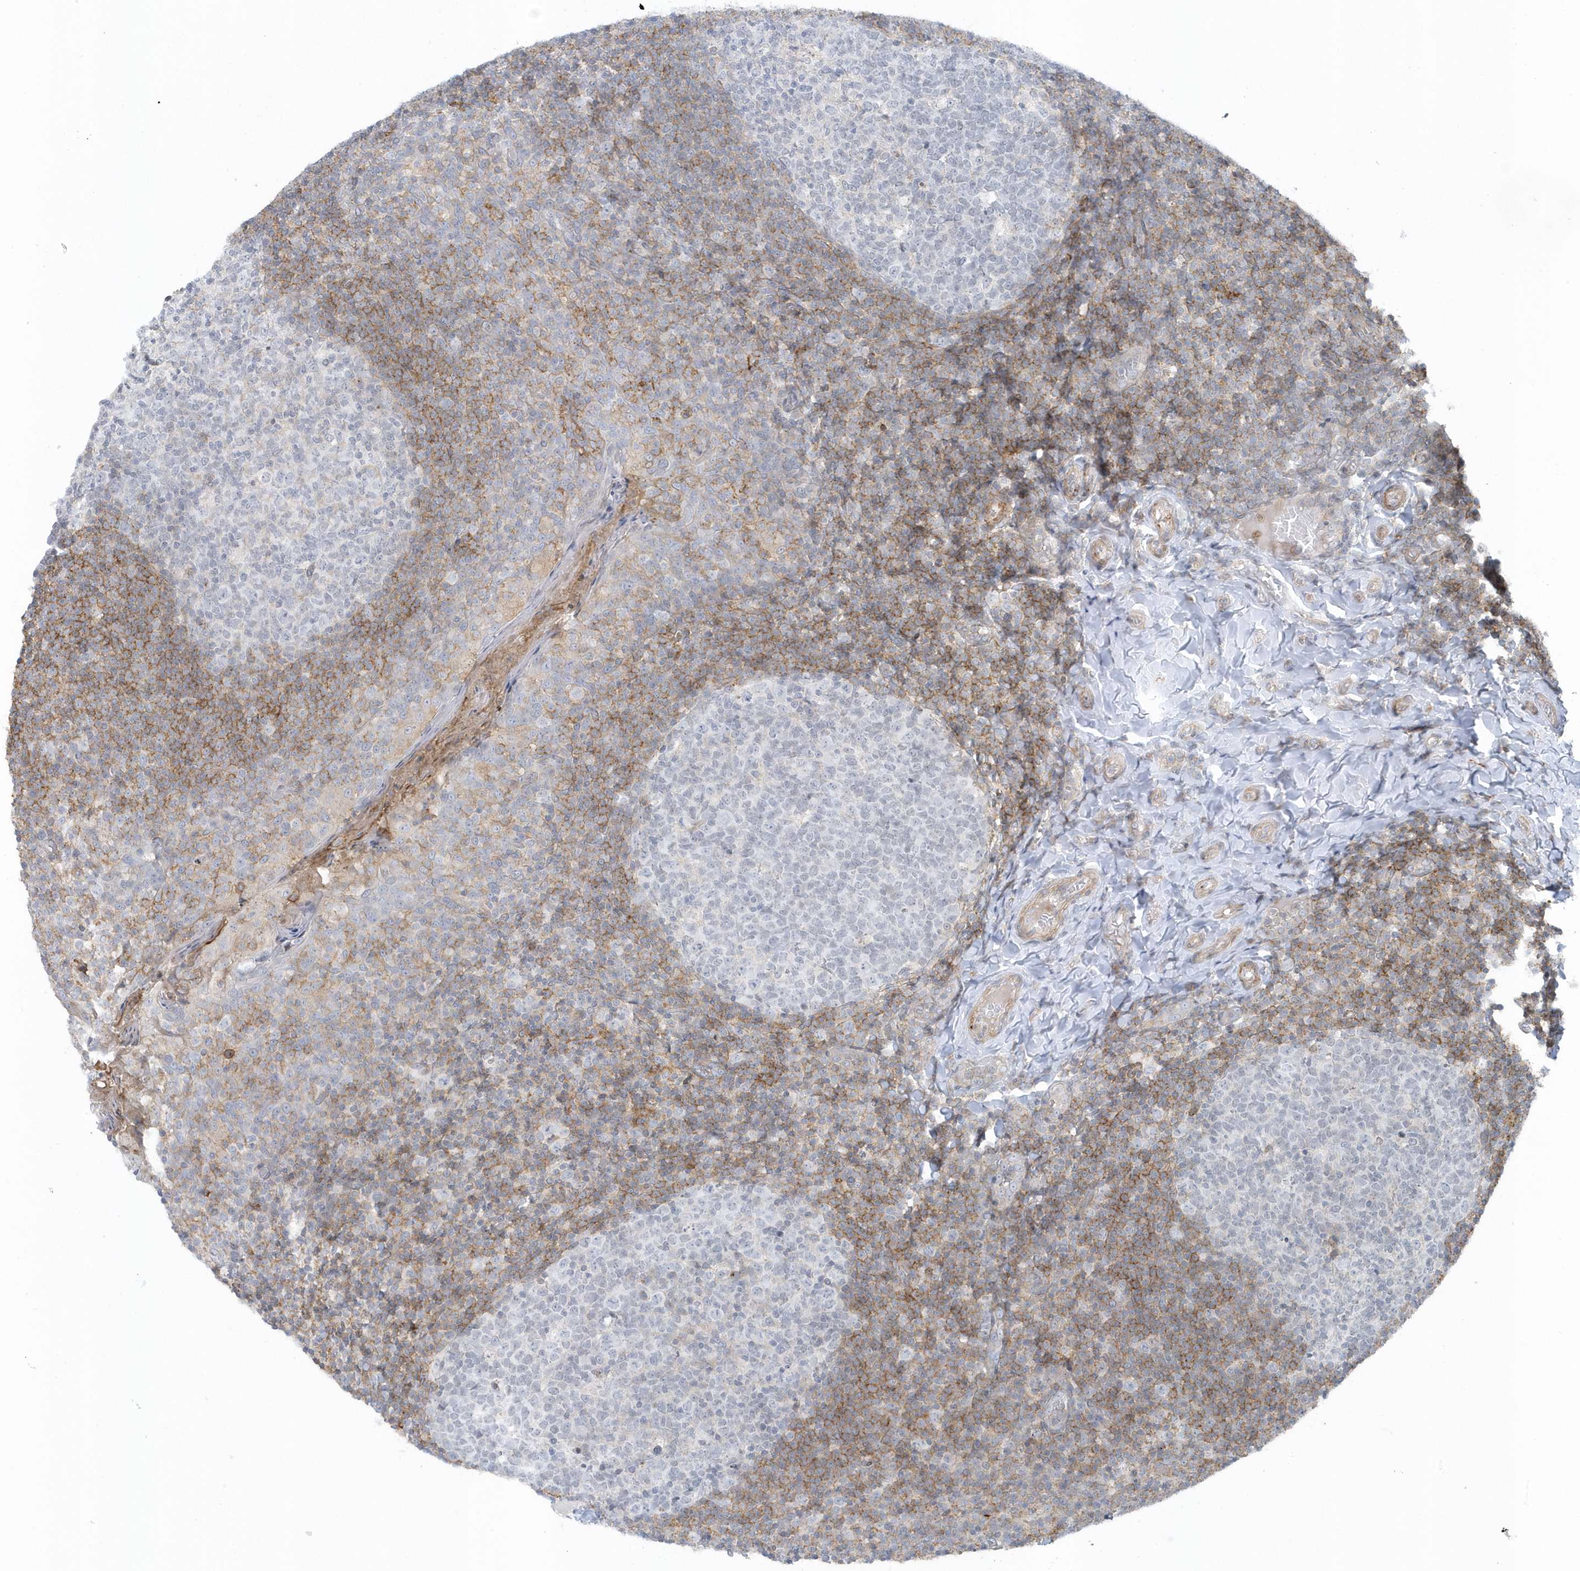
{"staining": {"intensity": "negative", "quantity": "none", "location": "none"}, "tissue": "tonsil", "cell_type": "Germinal center cells", "image_type": "normal", "snomed": [{"axis": "morphology", "description": "Normal tissue, NOS"}, {"axis": "topography", "description": "Tonsil"}], "caption": "The immunohistochemistry (IHC) micrograph has no significant expression in germinal center cells of tonsil. (Stains: DAB (3,3'-diaminobenzidine) immunohistochemistry (IHC) with hematoxylin counter stain, Microscopy: brightfield microscopy at high magnification).", "gene": "CACNB2", "patient": {"sex": "female", "age": 19}}